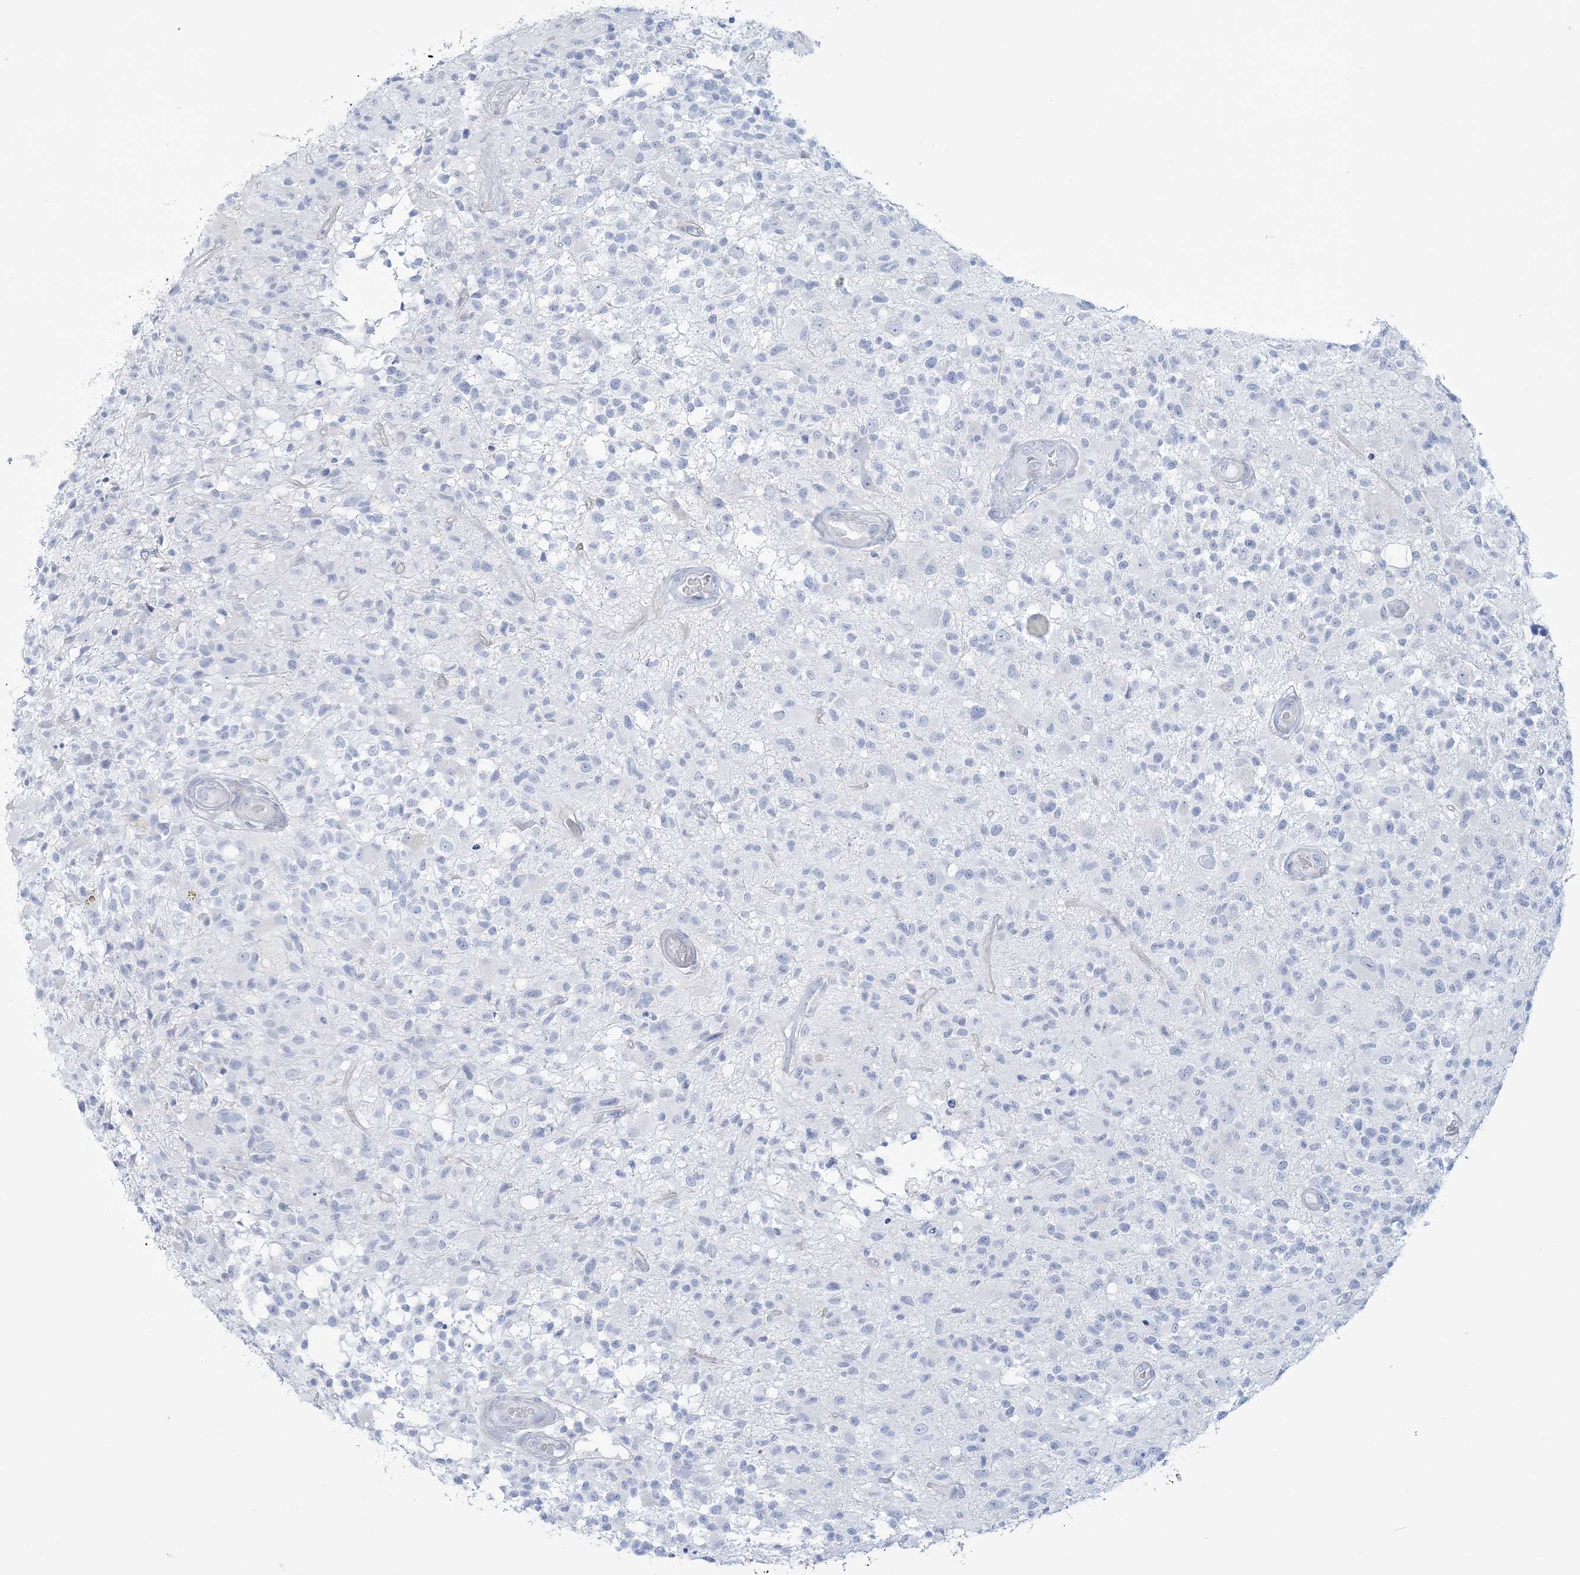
{"staining": {"intensity": "negative", "quantity": "none", "location": "none"}, "tissue": "glioma", "cell_type": "Tumor cells", "image_type": "cancer", "snomed": [{"axis": "morphology", "description": "Glioma, malignant, High grade"}, {"axis": "morphology", "description": "Glioblastoma, NOS"}, {"axis": "topography", "description": "Brain"}], "caption": "Tumor cells are negative for protein expression in human glioma.", "gene": "ADGB", "patient": {"sex": "male", "age": 60}}